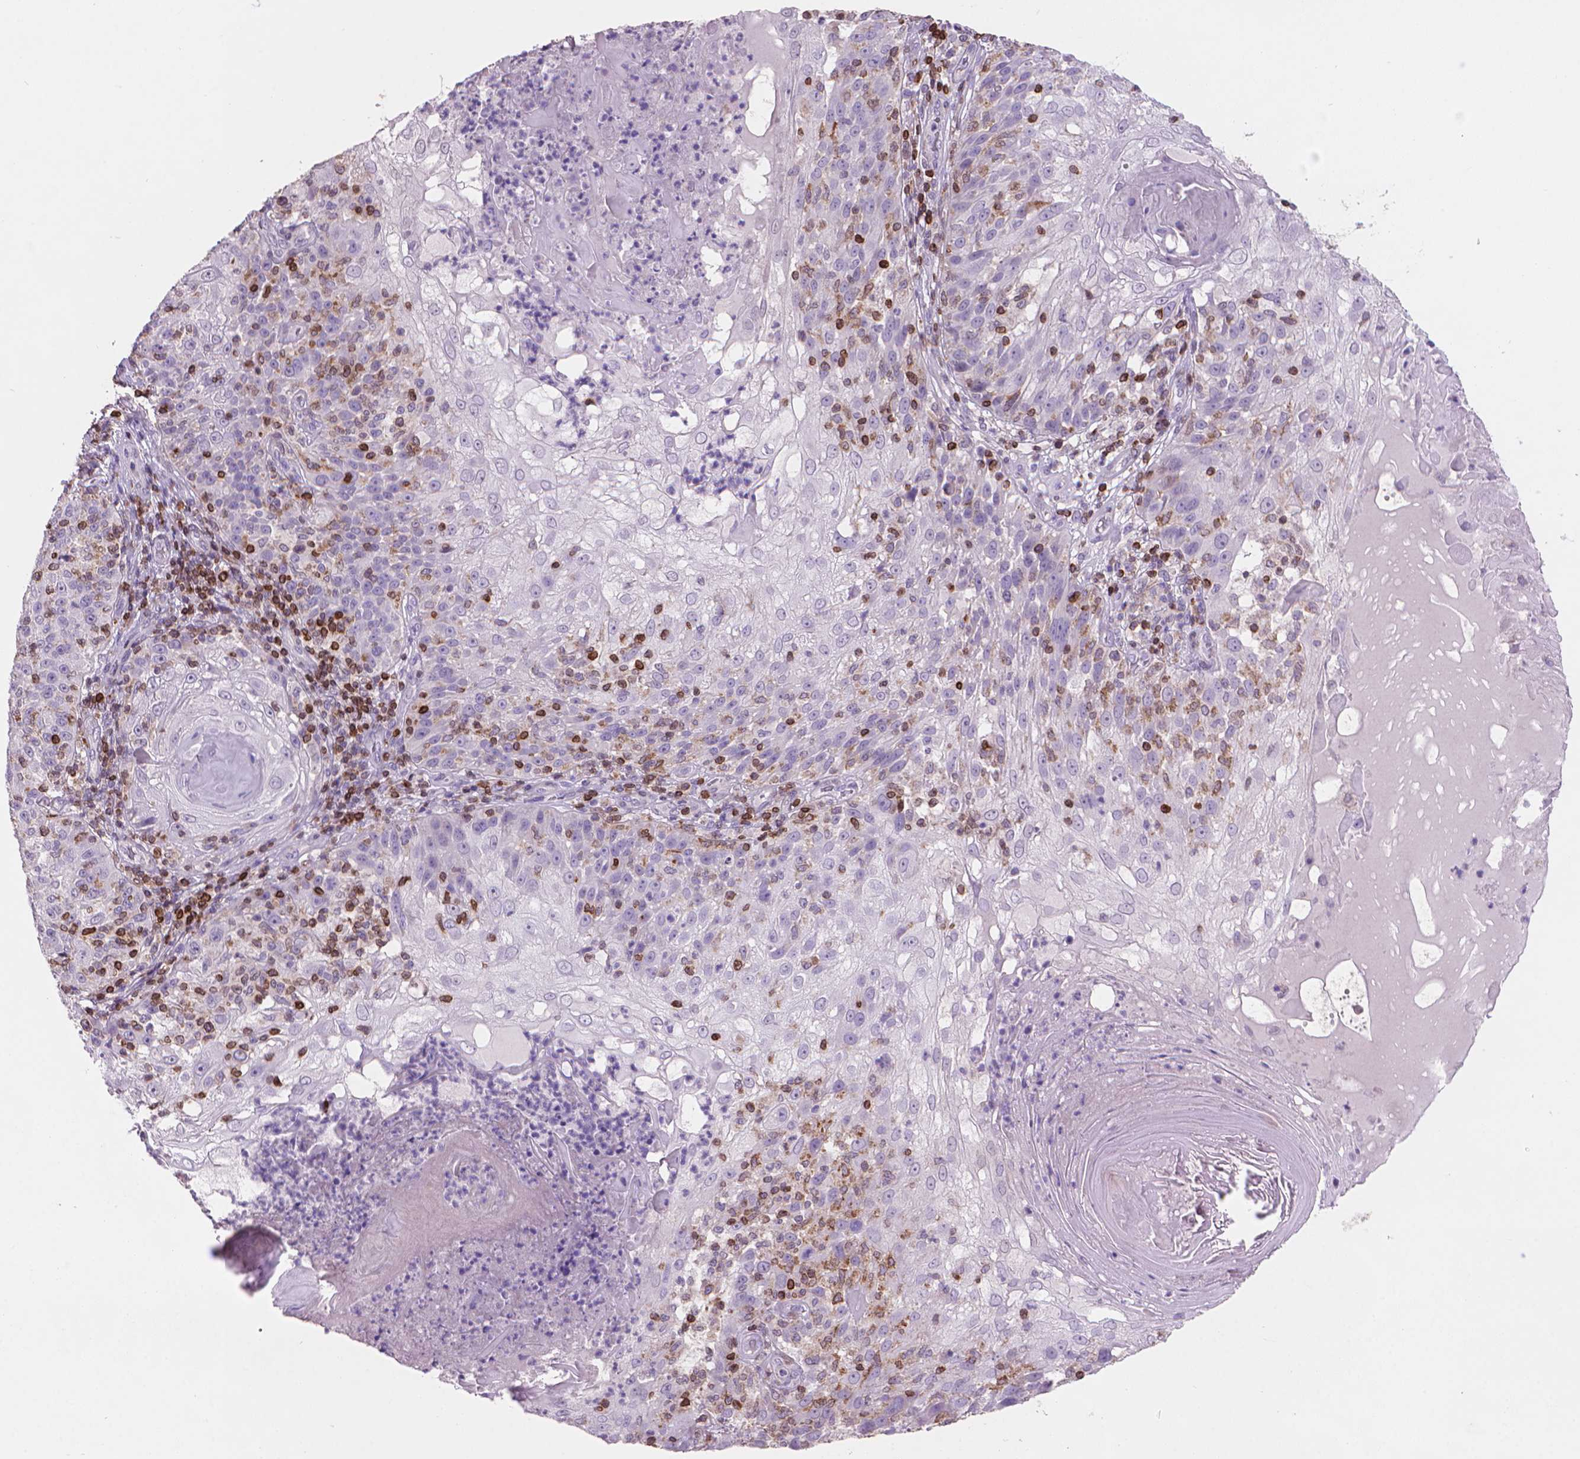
{"staining": {"intensity": "negative", "quantity": "none", "location": "none"}, "tissue": "skin cancer", "cell_type": "Tumor cells", "image_type": "cancer", "snomed": [{"axis": "morphology", "description": "Normal tissue, NOS"}, {"axis": "morphology", "description": "Squamous cell carcinoma, NOS"}, {"axis": "topography", "description": "Skin"}], "caption": "Tumor cells are negative for protein expression in human skin cancer.", "gene": "BCL2", "patient": {"sex": "female", "age": 83}}